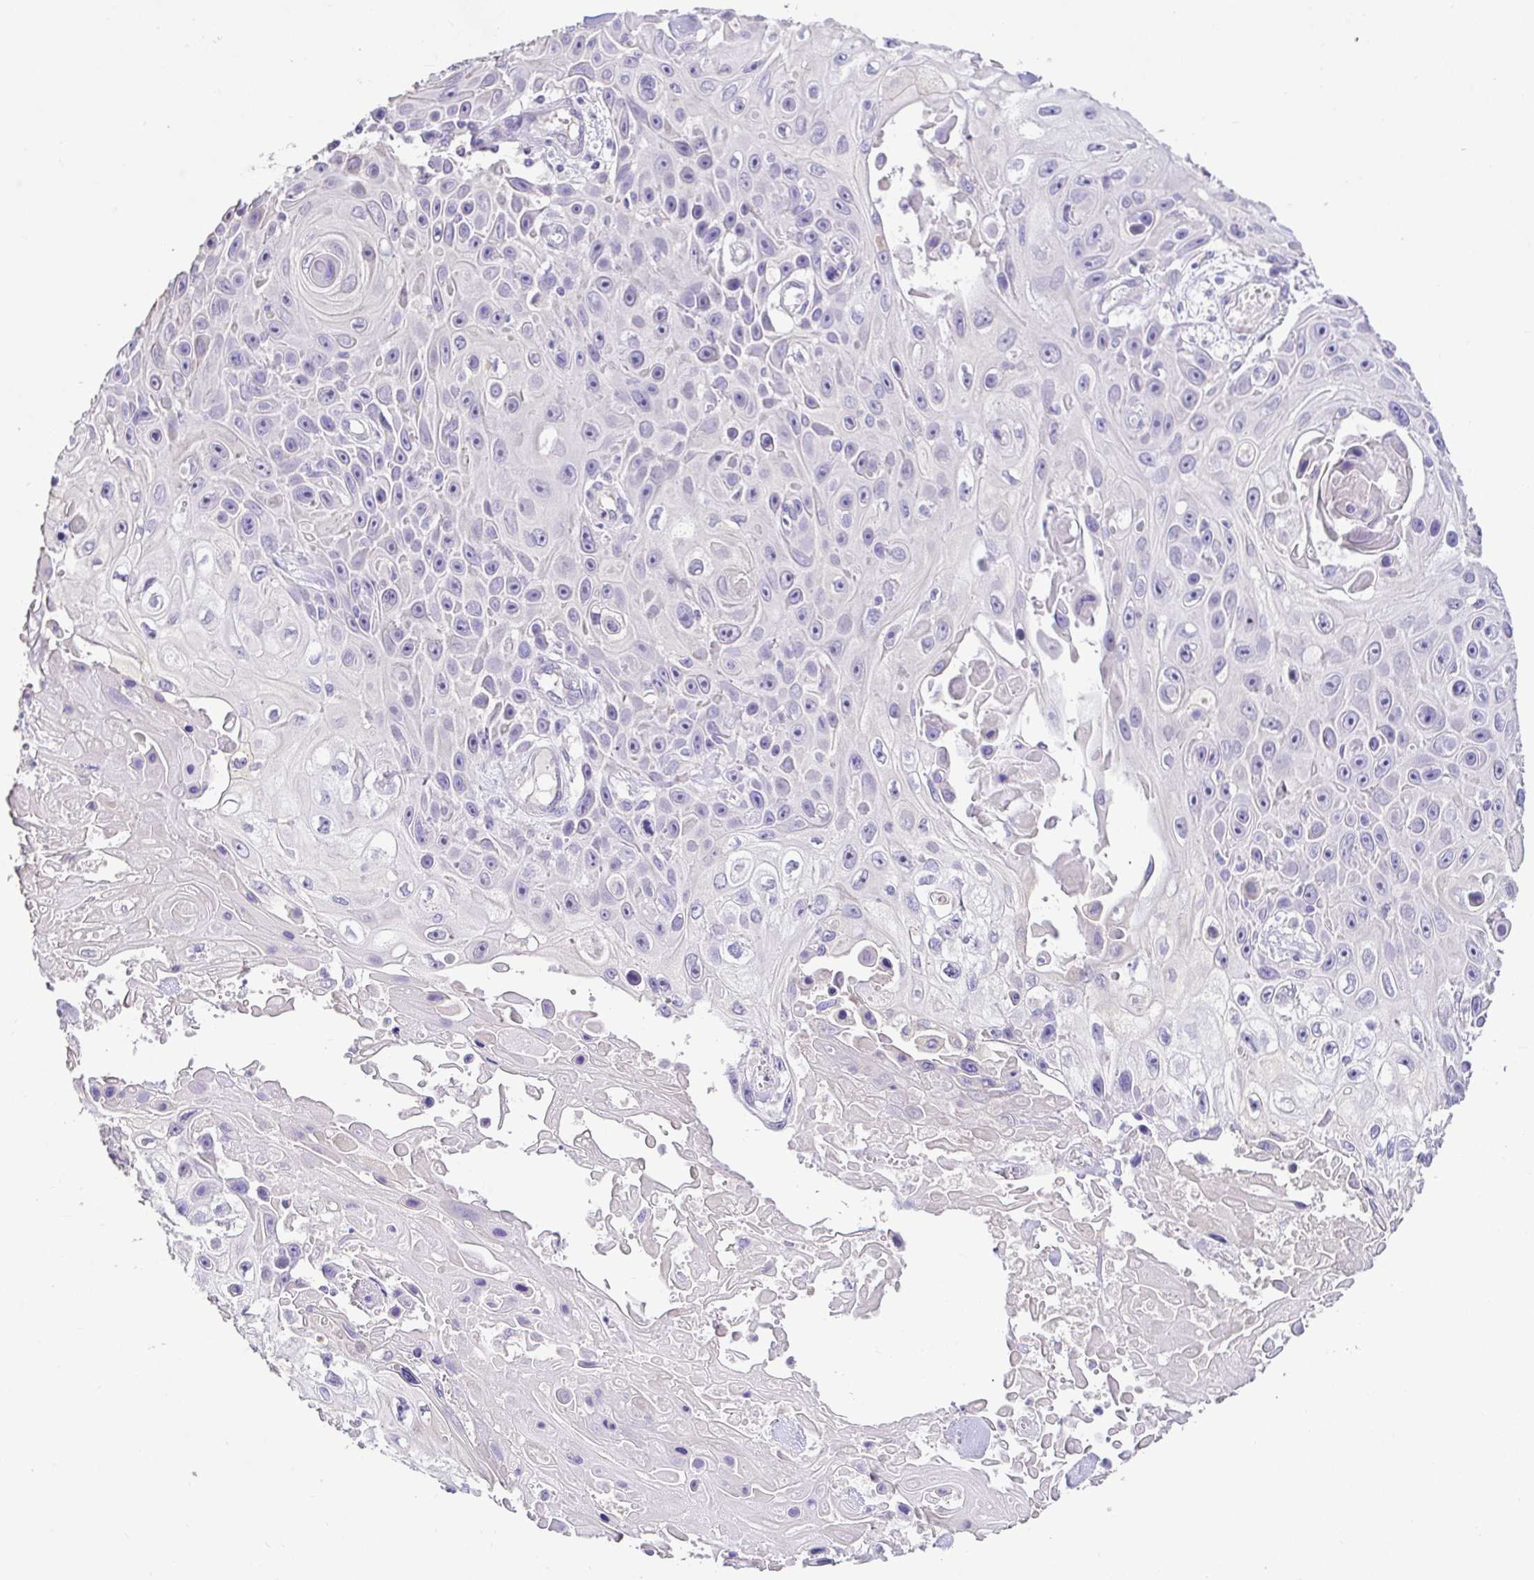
{"staining": {"intensity": "negative", "quantity": "none", "location": "none"}, "tissue": "skin cancer", "cell_type": "Tumor cells", "image_type": "cancer", "snomed": [{"axis": "morphology", "description": "Squamous cell carcinoma, NOS"}, {"axis": "topography", "description": "Skin"}], "caption": "High magnification brightfield microscopy of skin cancer (squamous cell carcinoma) stained with DAB (3,3'-diaminobenzidine) (brown) and counterstained with hematoxylin (blue): tumor cells show no significant positivity.", "gene": "CDO1", "patient": {"sex": "male", "age": 82}}